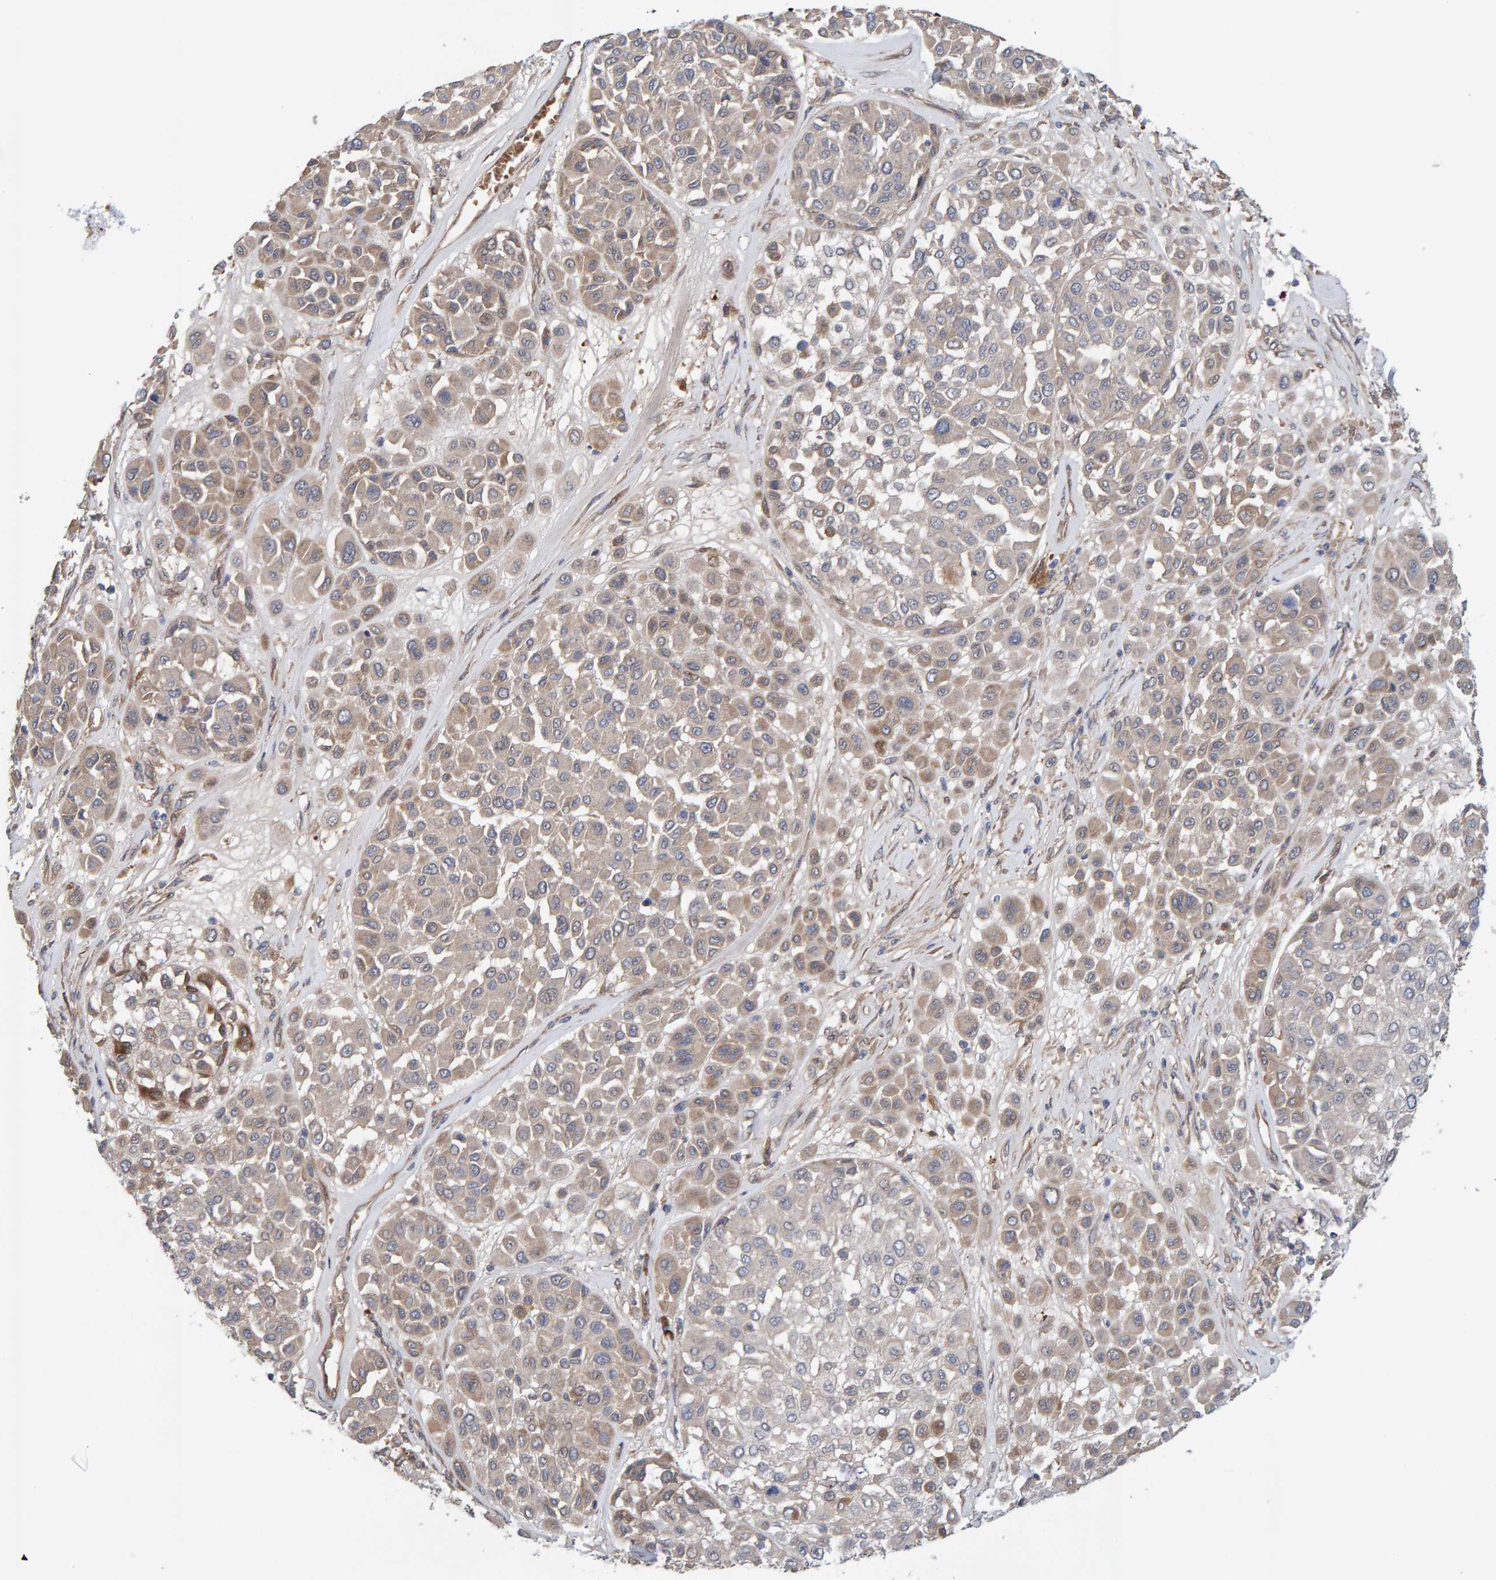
{"staining": {"intensity": "weak", "quantity": "25%-75%", "location": "cytoplasmic/membranous"}, "tissue": "melanoma", "cell_type": "Tumor cells", "image_type": "cancer", "snomed": [{"axis": "morphology", "description": "Malignant melanoma, Metastatic site"}, {"axis": "topography", "description": "Soft tissue"}], "caption": "Melanoma was stained to show a protein in brown. There is low levels of weak cytoplasmic/membranous staining in about 25%-75% of tumor cells.", "gene": "LRSAM1", "patient": {"sex": "male", "age": 41}}